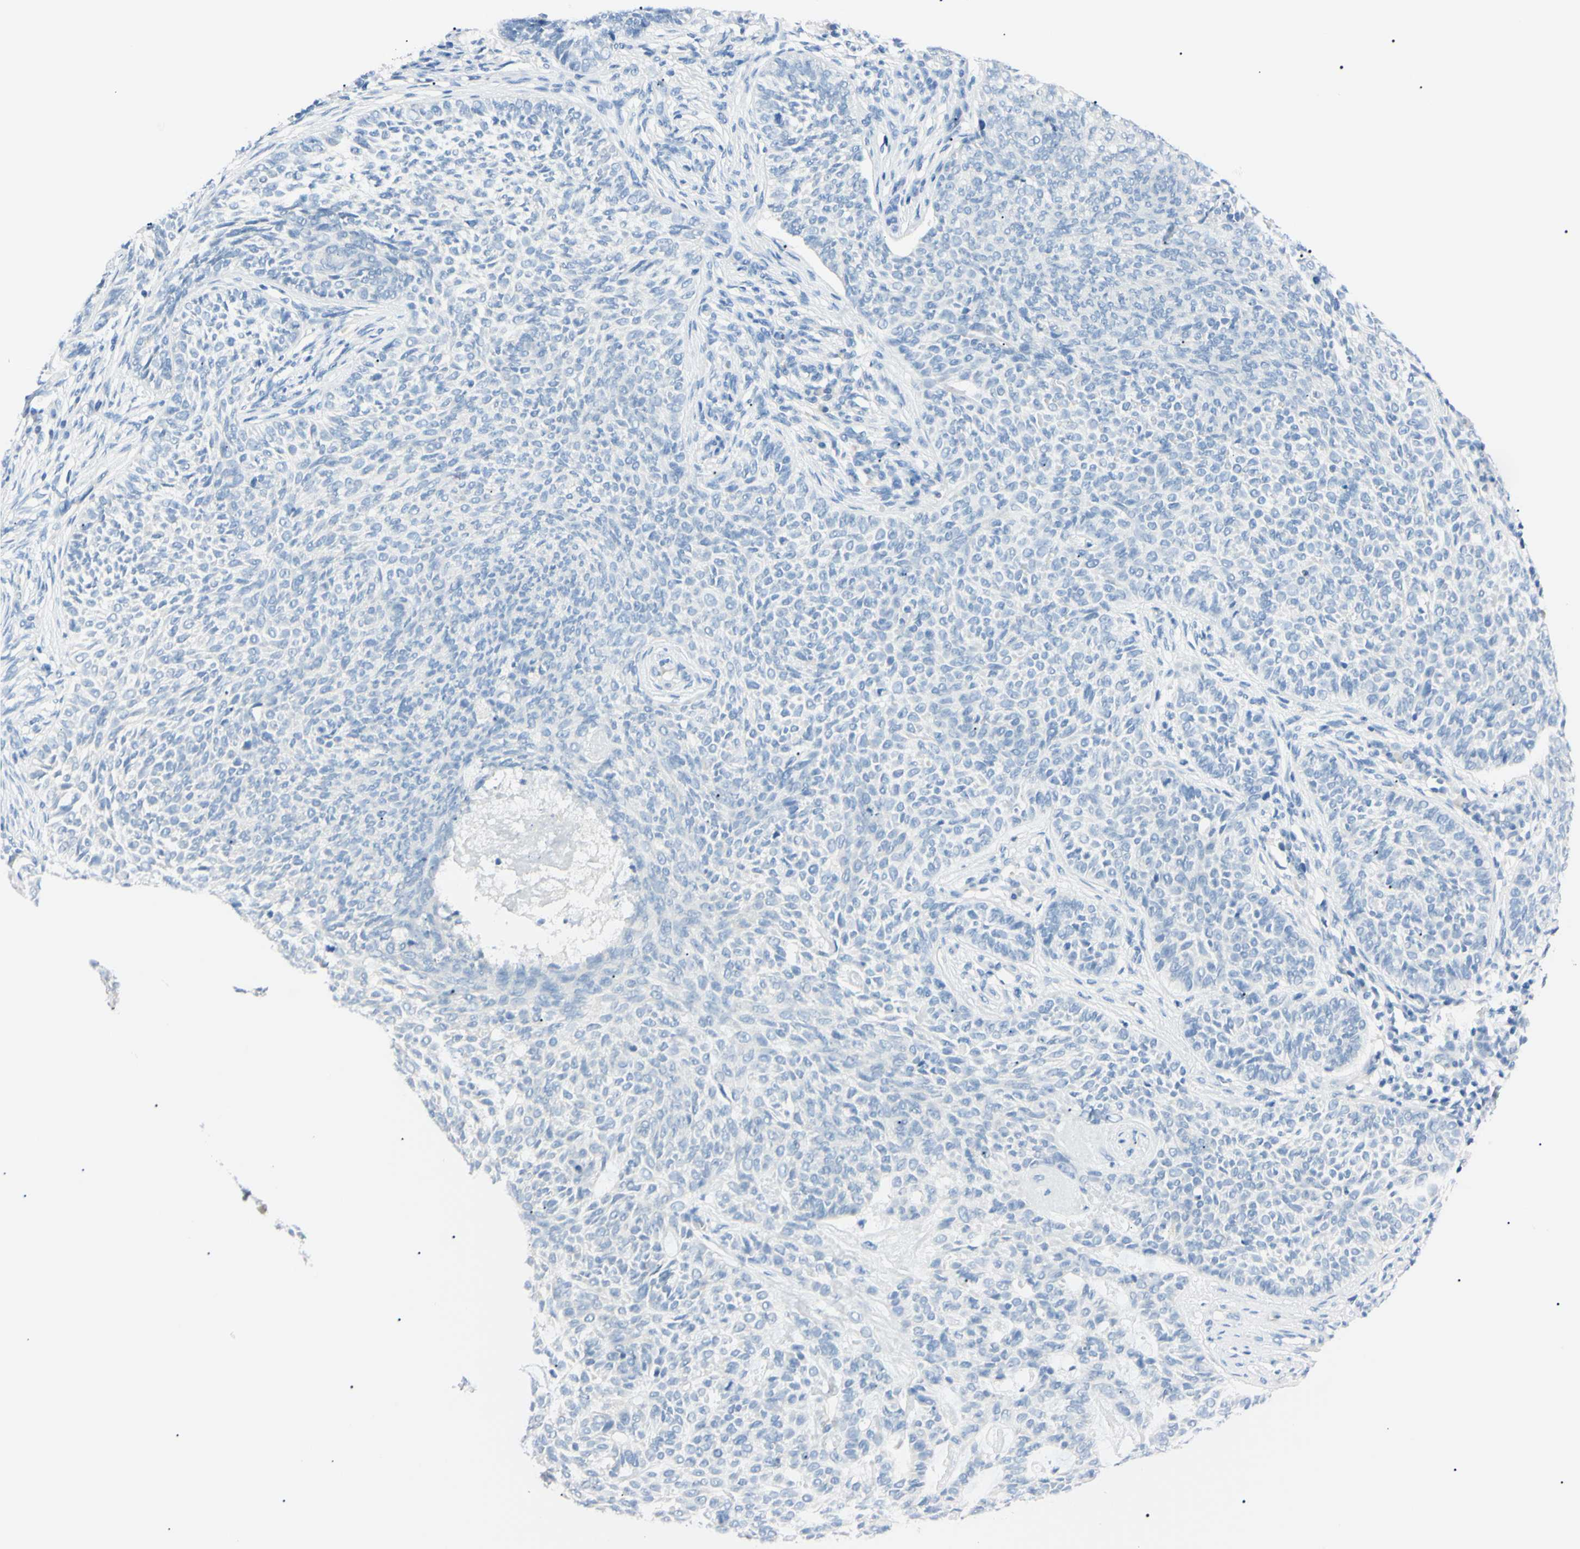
{"staining": {"intensity": "negative", "quantity": "none", "location": "none"}, "tissue": "skin cancer", "cell_type": "Tumor cells", "image_type": "cancer", "snomed": [{"axis": "morphology", "description": "Basal cell carcinoma"}, {"axis": "topography", "description": "Skin"}], "caption": "Tumor cells are negative for brown protein staining in skin basal cell carcinoma.", "gene": "FOLH1", "patient": {"sex": "male", "age": 87}}